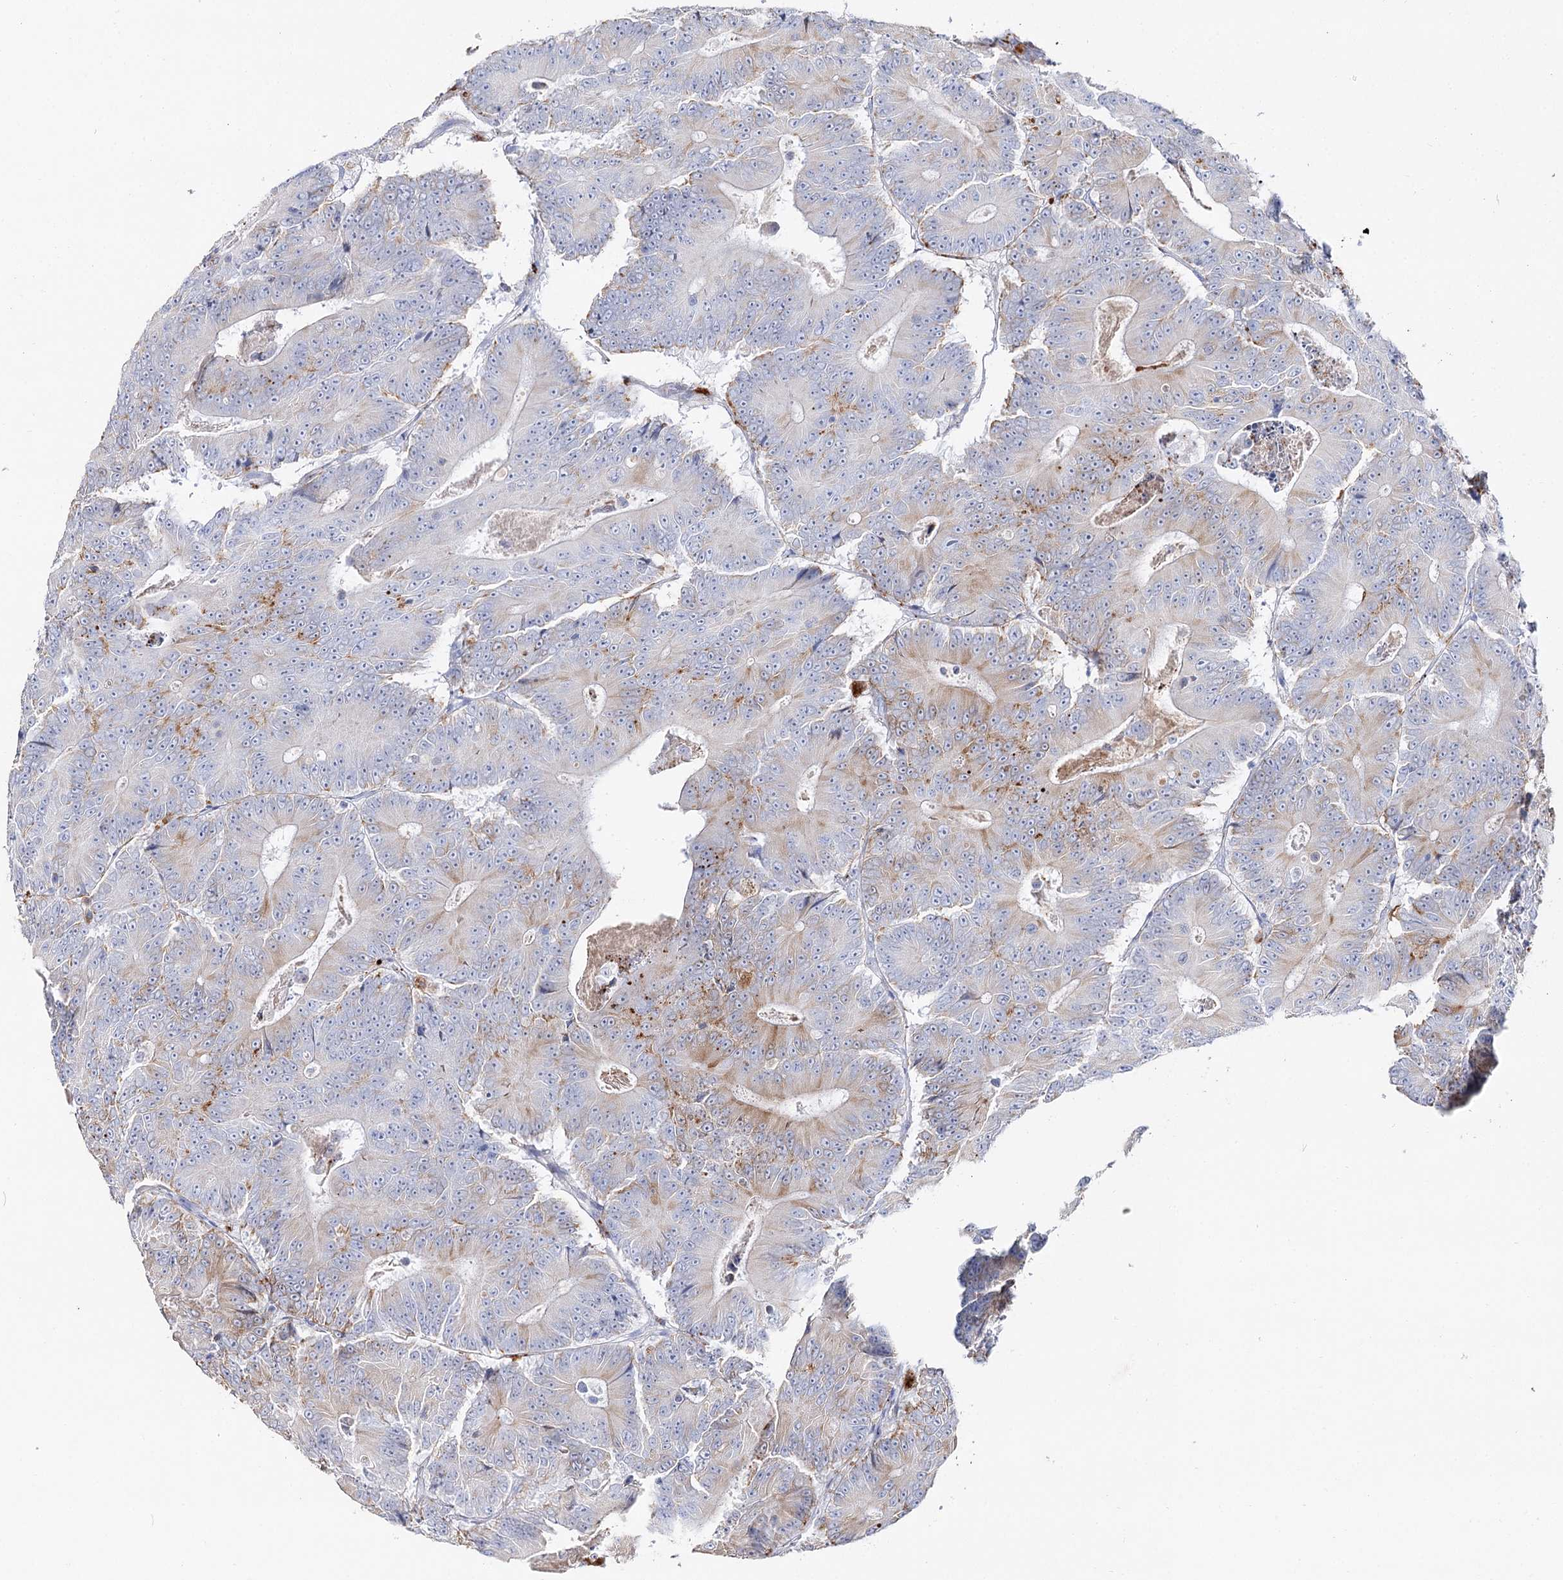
{"staining": {"intensity": "weak", "quantity": "<25%", "location": "cytoplasmic/membranous"}, "tissue": "colorectal cancer", "cell_type": "Tumor cells", "image_type": "cancer", "snomed": [{"axis": "morphology", "description": "Adenocarcinoma, NOS"}, {"axis": "topography", "description": "Colon"}], "caption": "IHC photomicrograph of colorectal cancer stained for a protein (brown), which displays no expression in tumor cells.", "gene": "SLC3A1", "patient": {"sex": "male", "age": 83}}